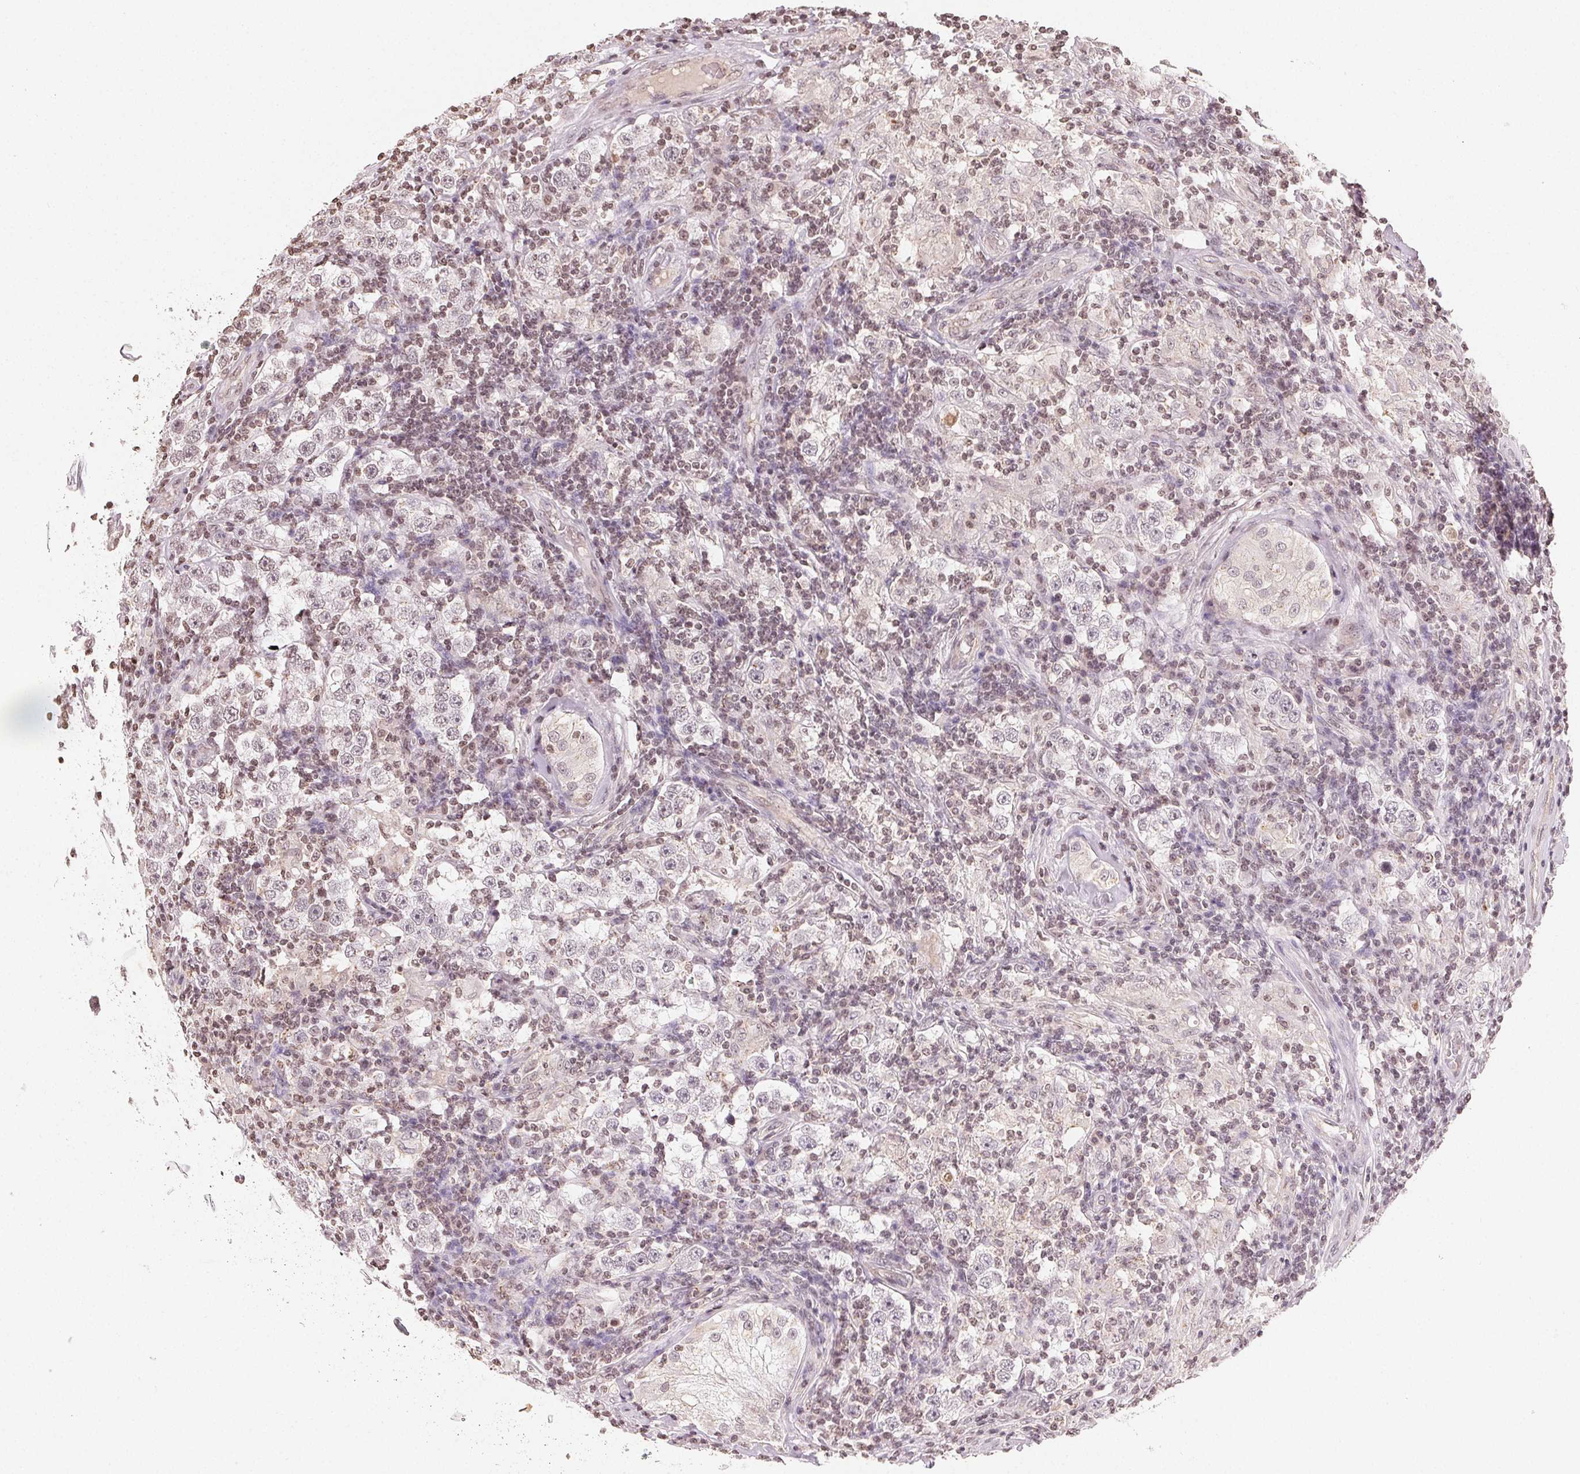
{"staining": {"intensity": "weak", "quantity": "<25%", "location": "nuclear"}, "tissue": "urothelial cancer", "cell_type": "Tumor cells", "image_type": "cancer", "snomed": [{"axis": "morphology", "description": "Normal tissue, NOS"}, {"axis": "morphology", "description": "Urothelial carcinoma, High grade"}, {"axis": "morphology", "description": "Seminoma, NOS"}, {"axis": "morphology", "description": "Carcinoma, Embryonal, NOS"}, {"axis": "topography", "description": "Urinary bladder"}, {"axis": "topography", "description": "Testis"}], "caption": "Human embryonal carcinoma stained for a protein using IHC shows no positivity in tumor cells.", "gene": "TBP", "patient": {"sex": "male", "age": 41}}